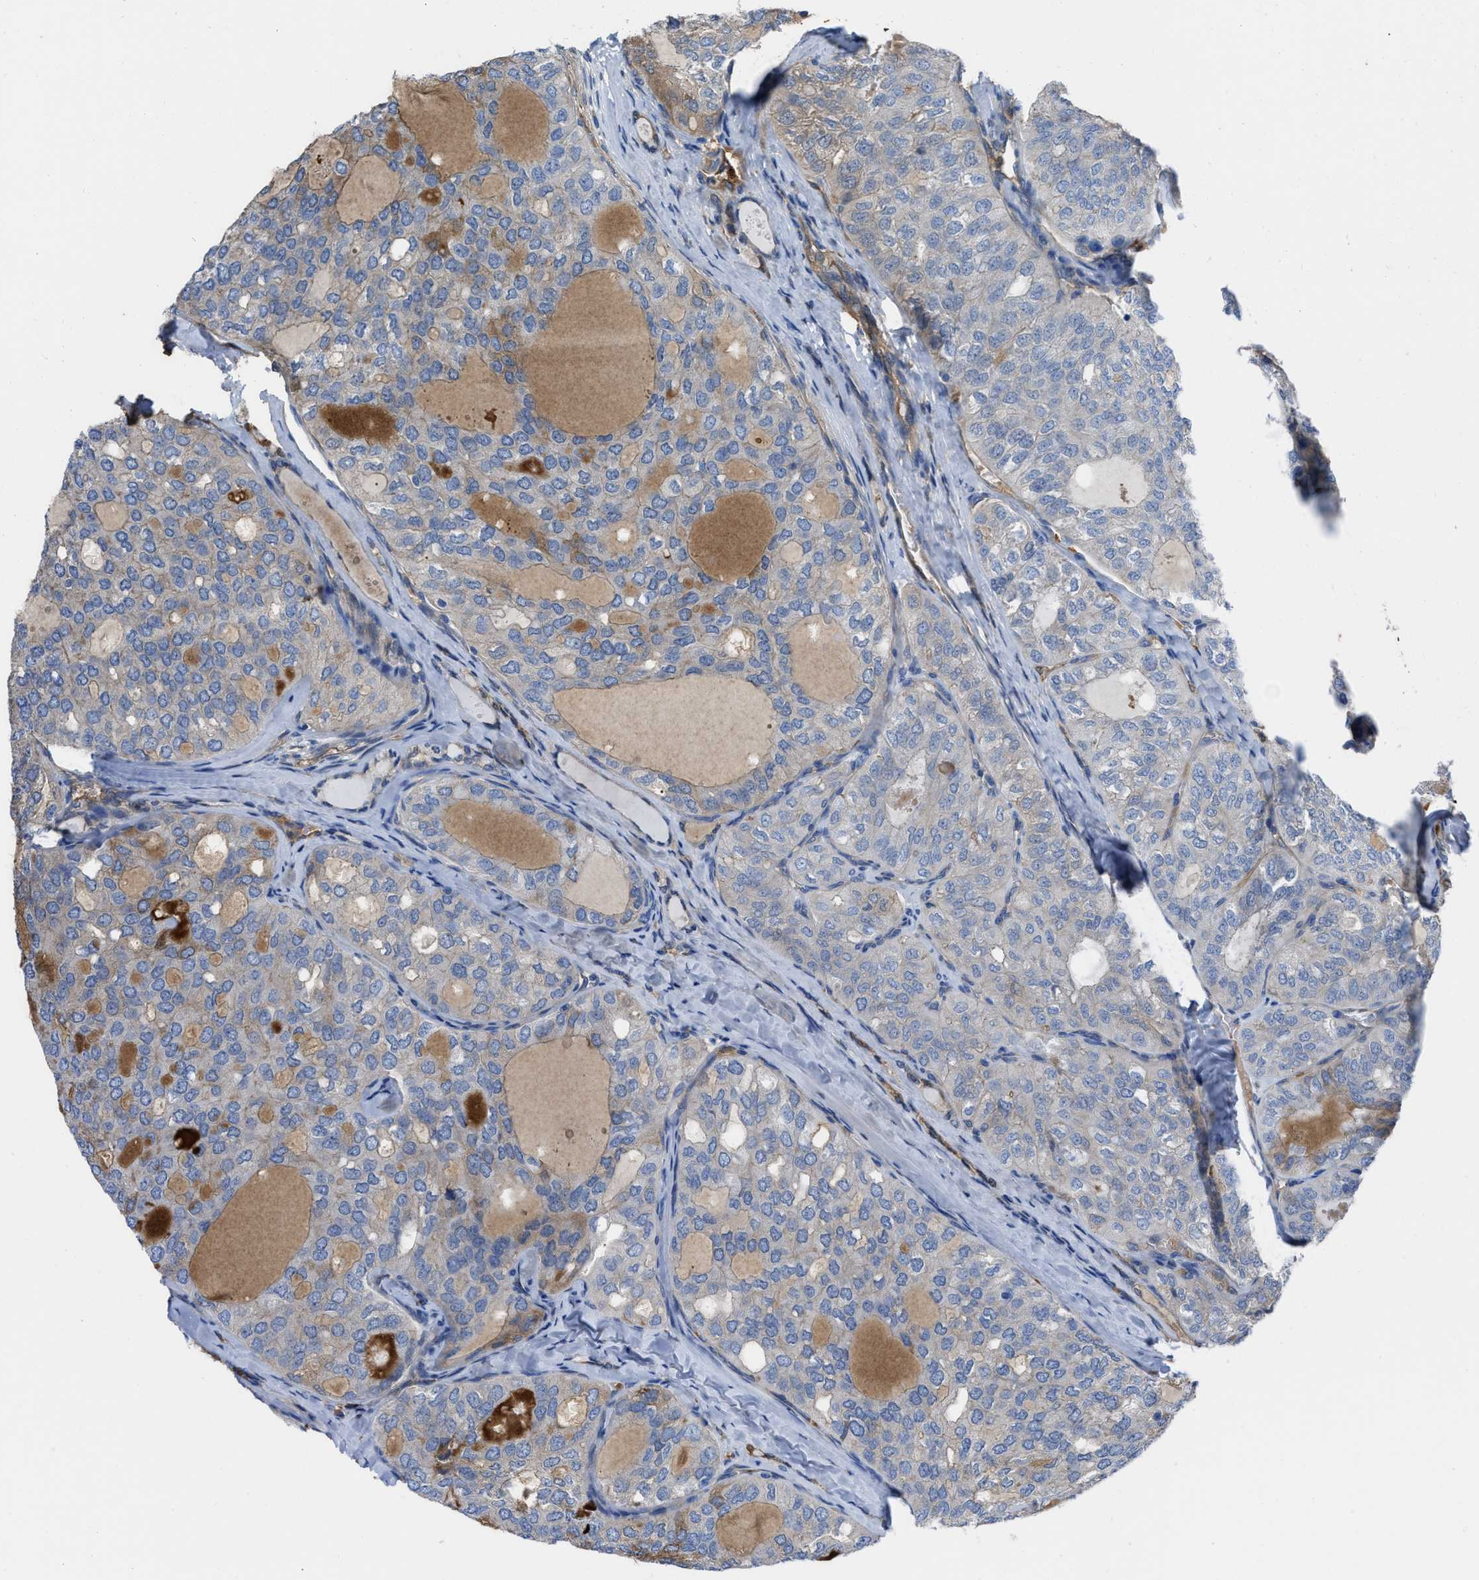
{"staining": {"intensity": "weak", "quantity": "<25%", "location": "cytoplasmic/membranous"}, "tissue": "thyroid cancer", "cell_type": "Tumor cells", "image_type": "cancer", "snomed": [{"axis": "morphology", "description": "Follicular adenoma carcinoma, NOS"}, {"axis": "topography", "description": "Thyroid gland"}], "caption": "Tumor cells are negative for brown protein staining in follicular adenoma carcinoma (thyroid).", "gene": "TRIOBP", "patient": {"sex": "male", "age": 75}}